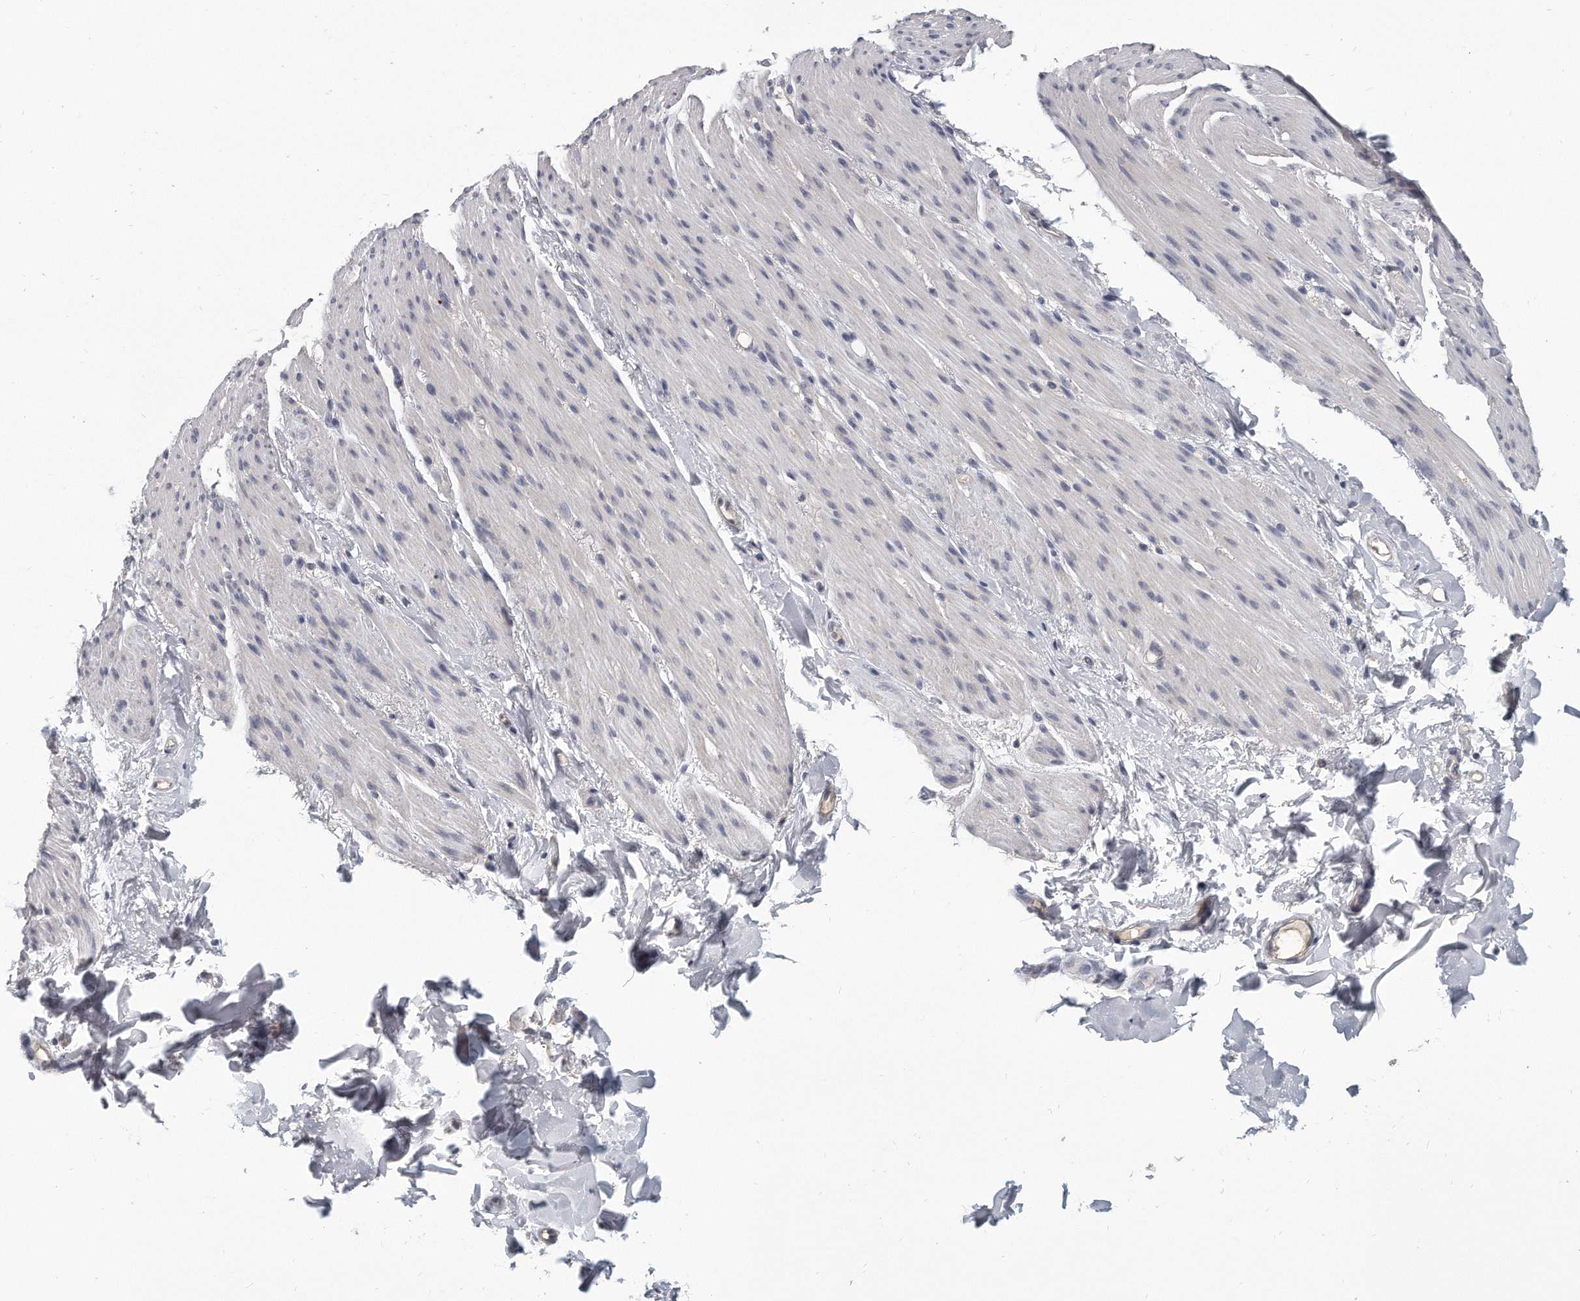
{"staining": {"intensity": "negative", "quantity": "none", "location": "none"}, "tissue": "smooth muscle", "cell_type": "Smooth muscle cells", "image_type": "normal", "snomed": [{"axis": "morphology", "description": "Normal tissue, NOS"}, {"axis": "topography", "description": "Colon"}, {"axis": "topography", "description": "Peripheral nerve tissue"}], "caption": "Smooth muscle cells show no significant expression in unremarkable smooth muscle. (DAB (3,3'-diaminobenzidine) immunohistochemistry (IHC) visualized using brightfield microscopy, high magnification).", "gene": "KLHL7", "patient": {"sex": "female", "age": 61}}